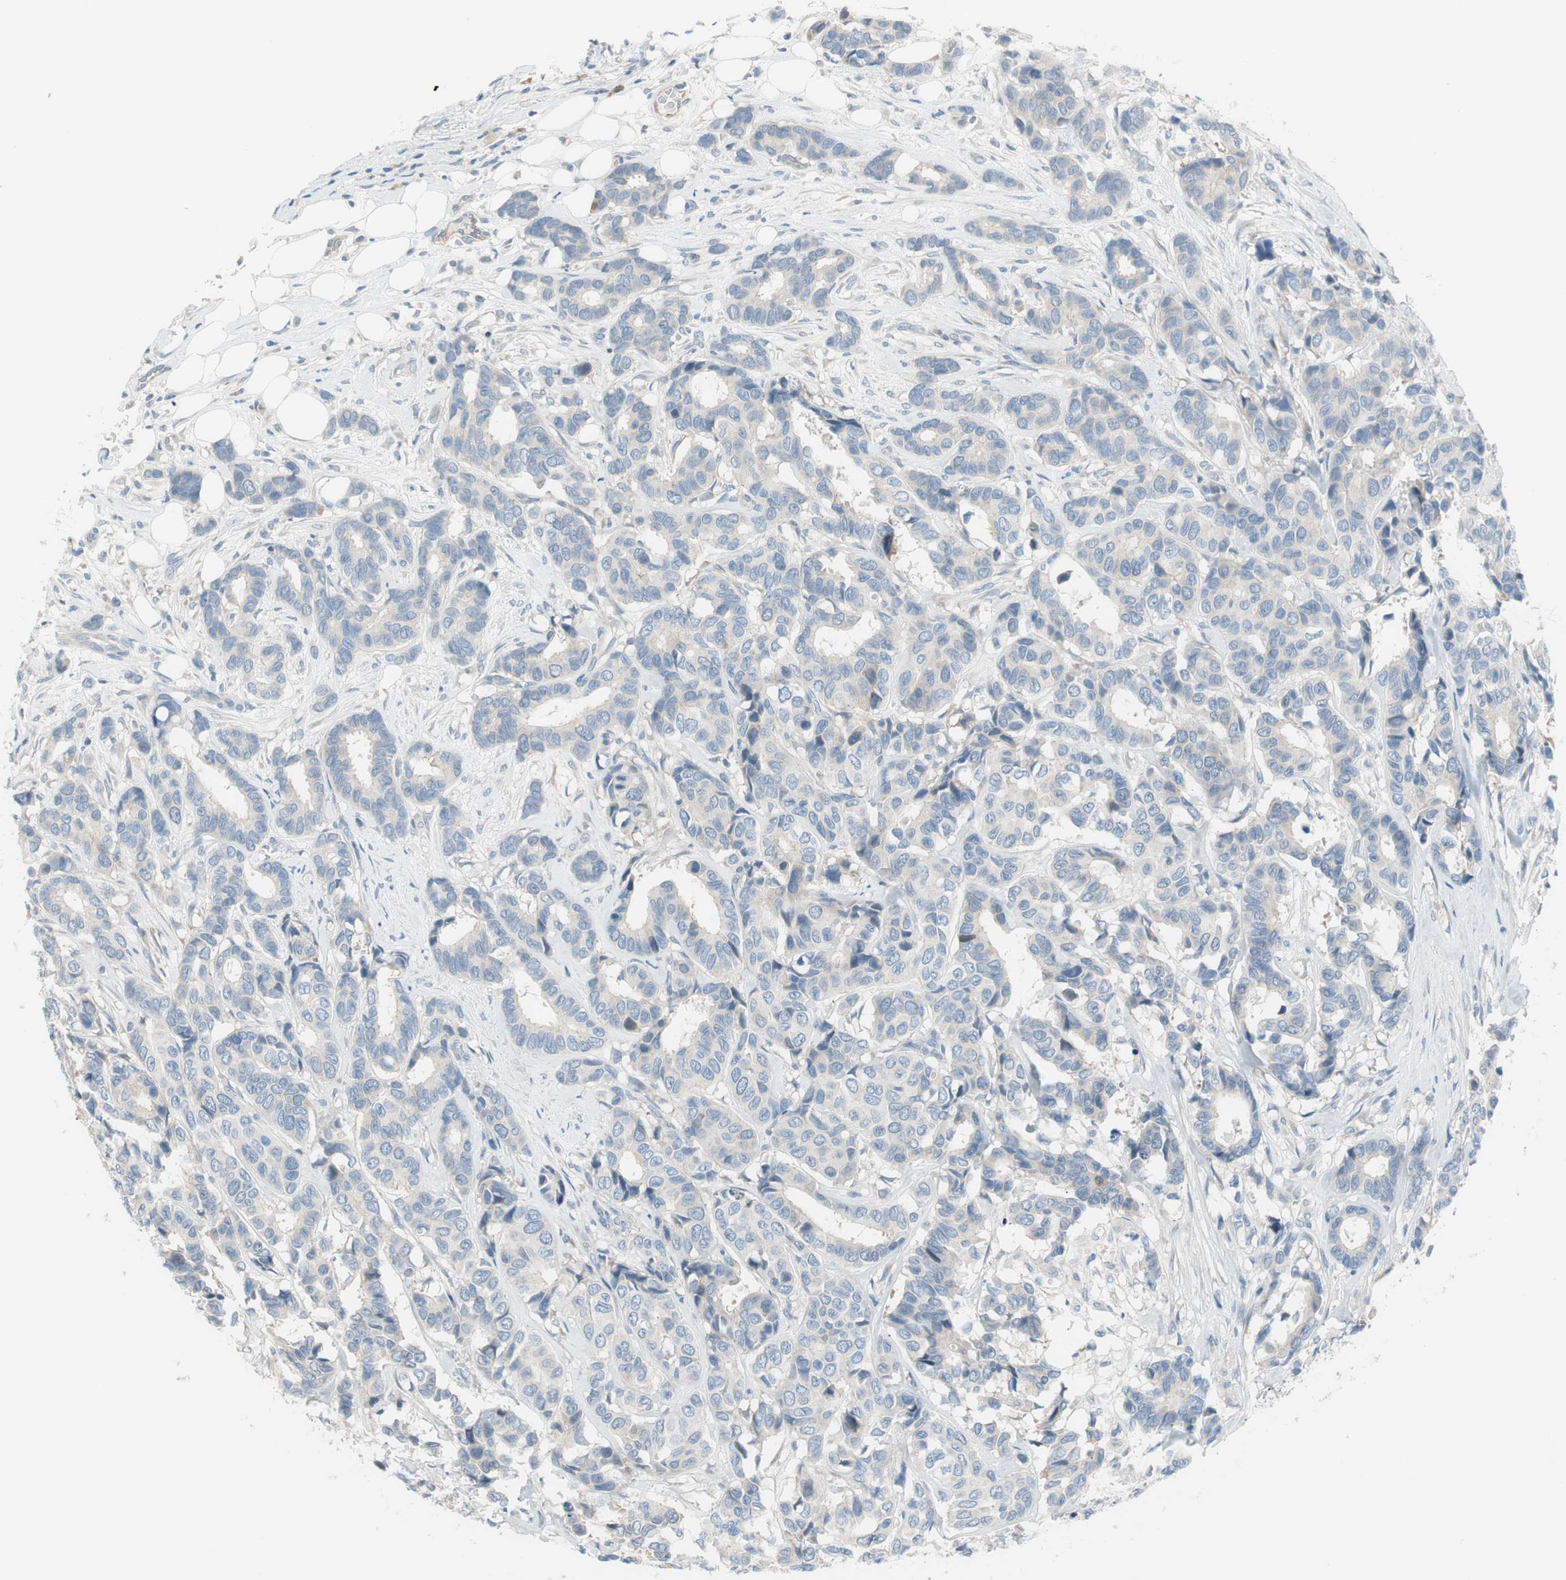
{"staining": {"intensity": "negative", "quantity": "none", "location": "none"}, "tissue": "breast cancer", "cell_type": "Tumor cells", "image_type": "cancer", "snomed": [{"axis": "morphology", "description": "Duct carcinoma"}, {"axis": "topography", "description": "Breast"}], "caption": "Breast cancer (infiltrating ductal carcinoma) was stained to show a protein in brown. There is no significant staining in tumor cells.", "gene": "PRRG4", "patient": {"sex": "female", "age": 87}}